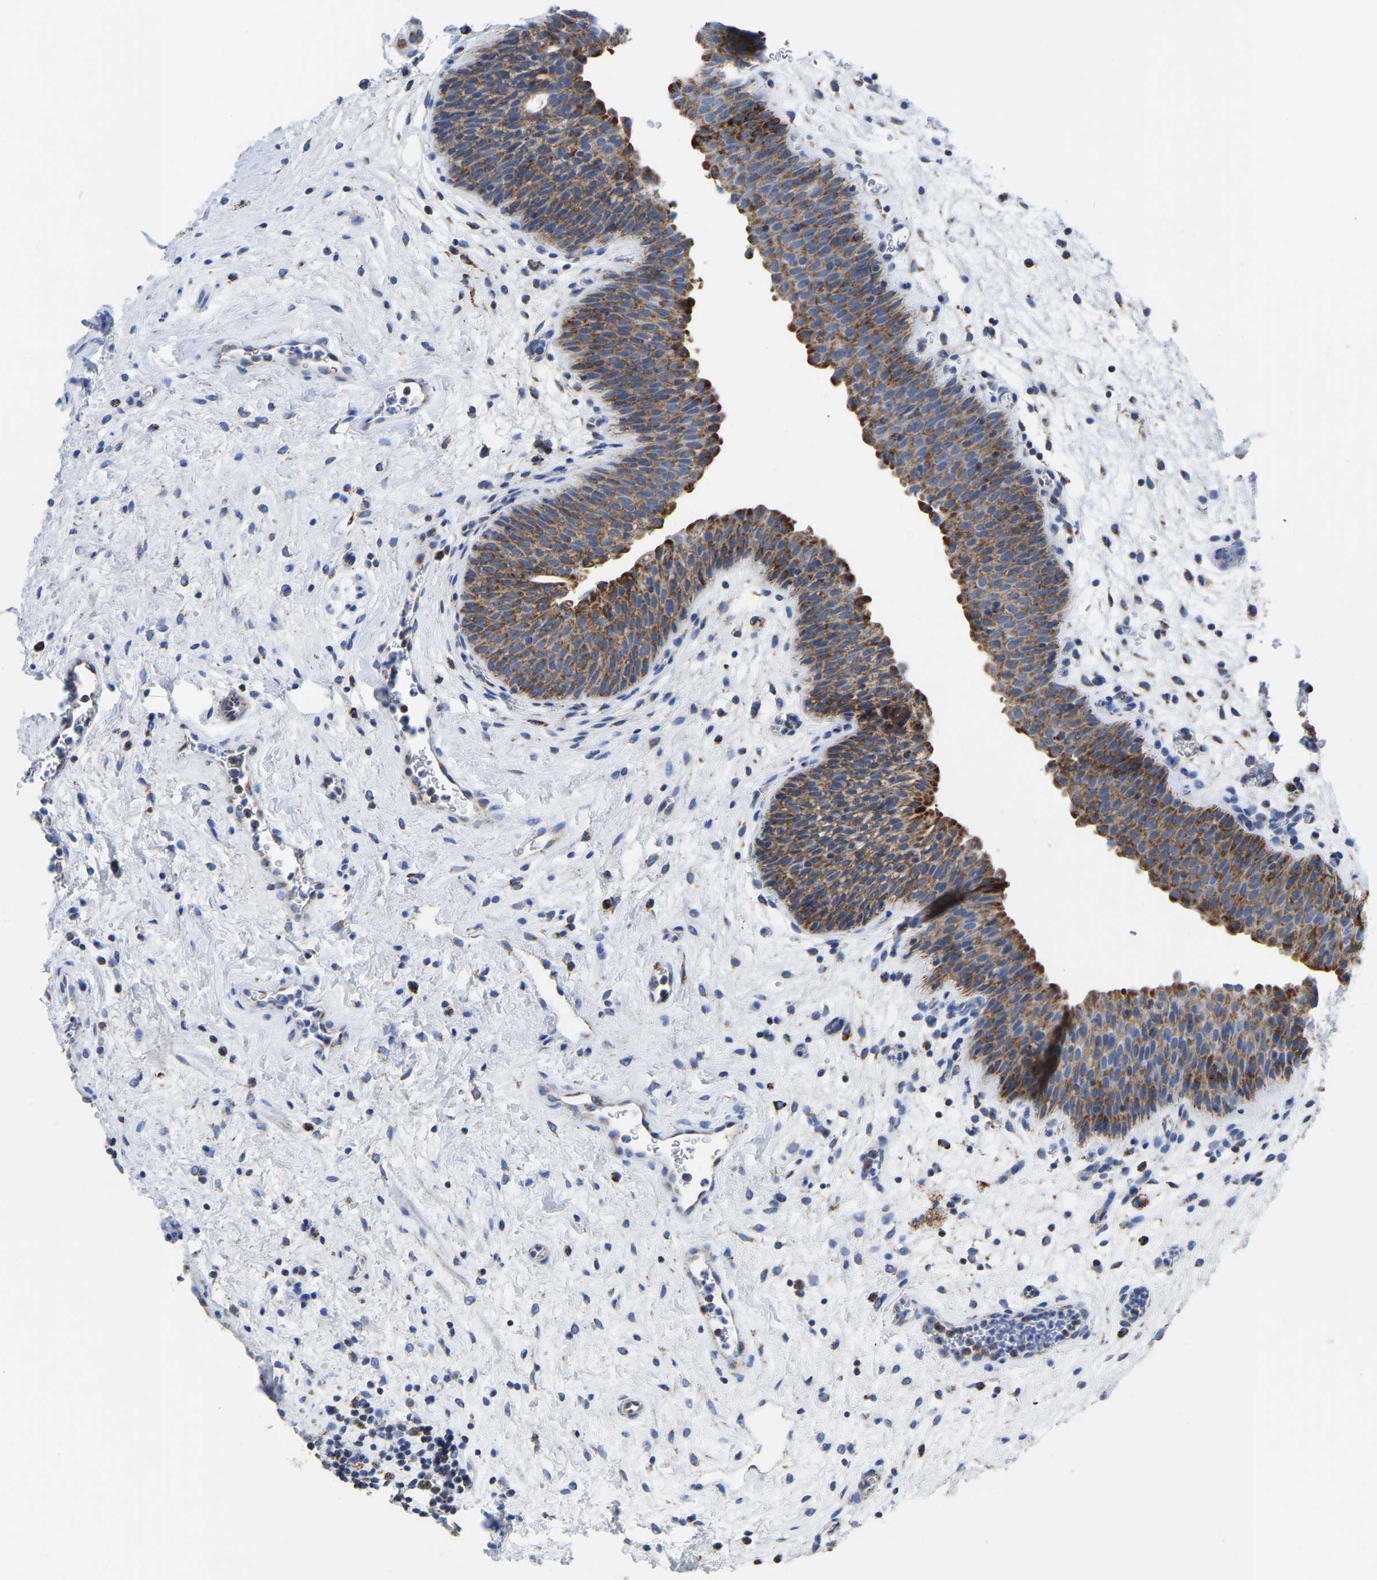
{"staining": {"intensity": "moderate", "quantity": ">75%", "location": "cytoplasmic/membranous"}, "tissue": "urinary bladder", "cell_type": "Urothelial cells", "image_type": "normal", "snomed": [{"axis": "morphology", "description": "Normal tissue, NOS"}, {"axis": "topography", "description": "Urinary bladder"}], "caption": "Benign urinary bladder exhibits moderate cytoplasmic/membranous positivity in about >75% of urothelial cells, visualized by immunohistochemistry.", "gene": "ETFA", "patient": {"sex": "male", "age": 37}}